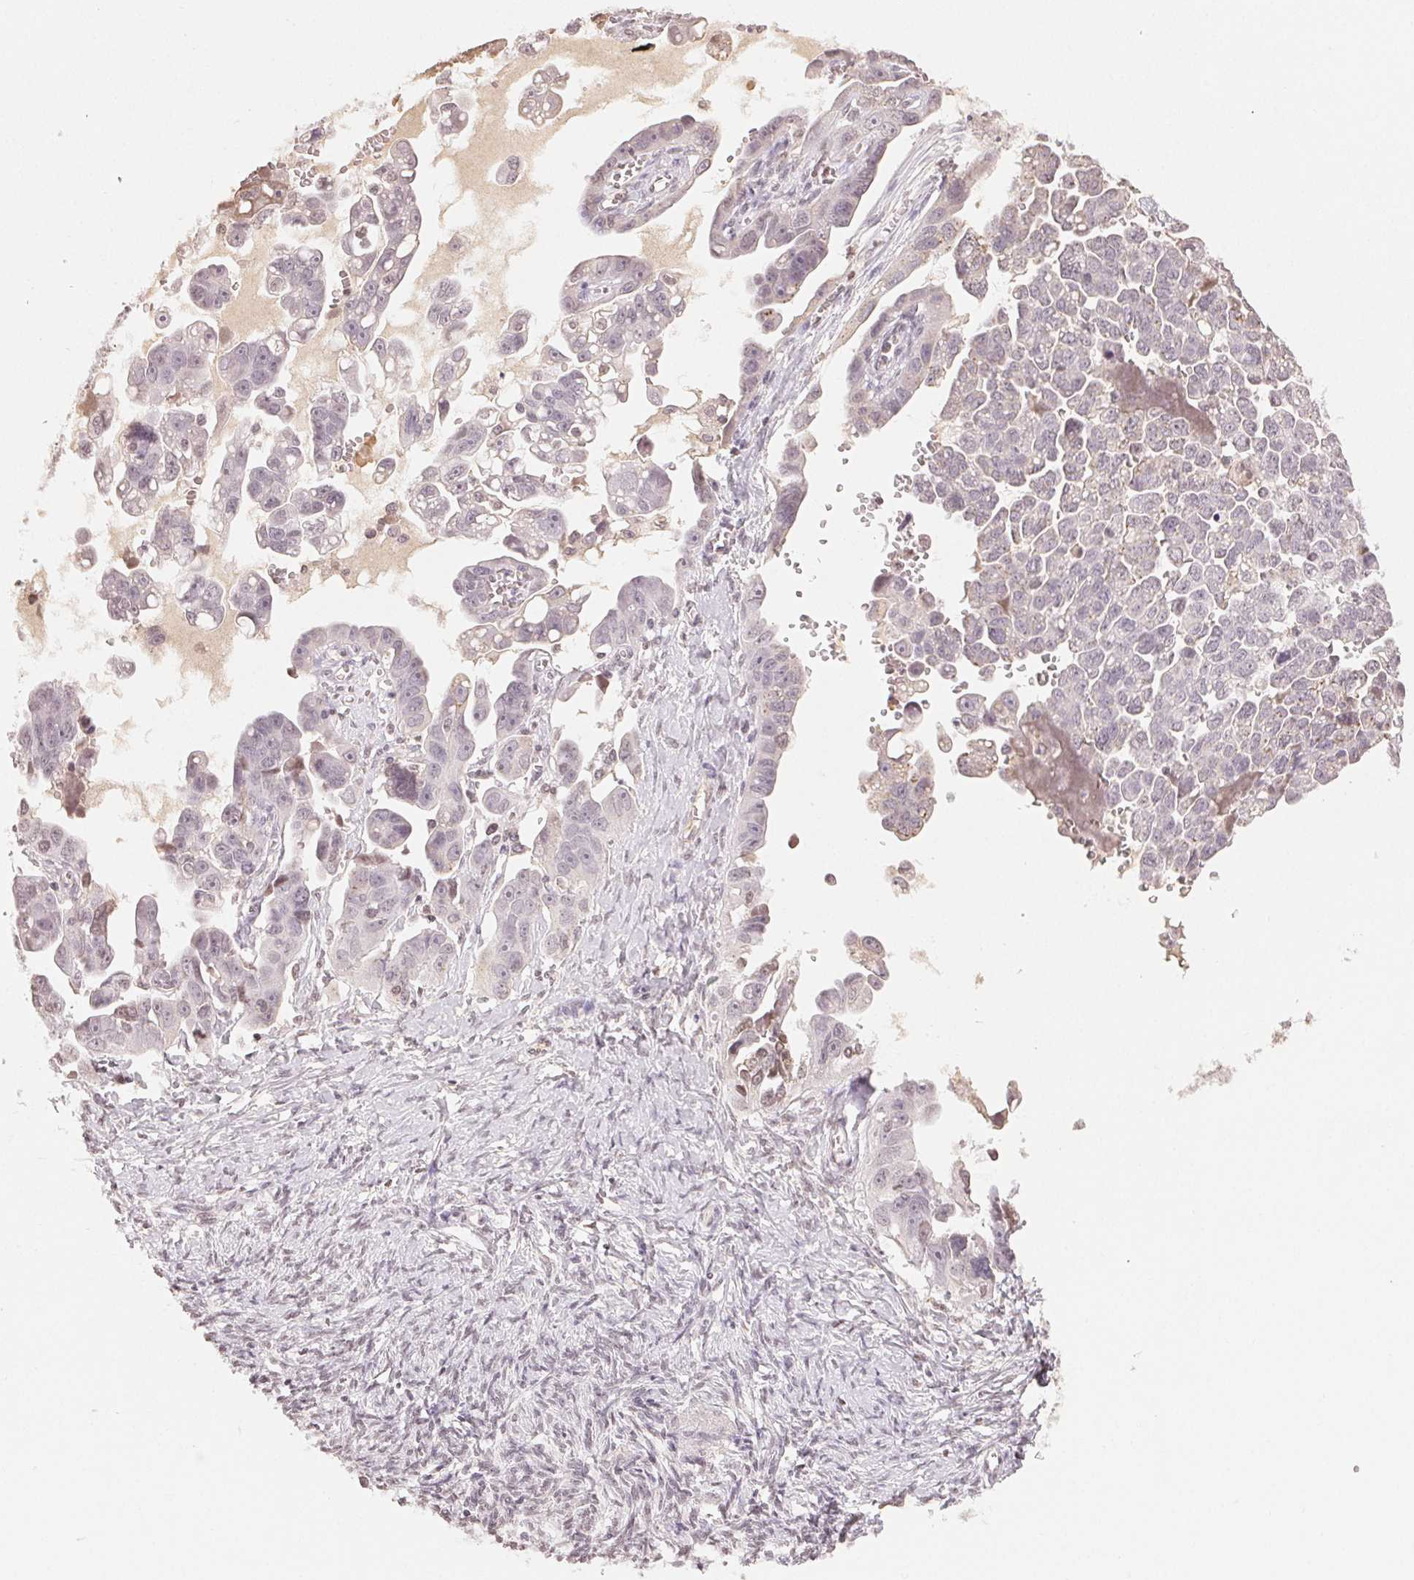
{"staining": {"intensity": "negative", "quantity": "none", "location": "none"}, "tissue": "ovarian cancer", "cell_type": "Tumor cells", "image_type": "cancer", "snomed": [{"axis": "morphology", "description": "Cystadenocarcinoma, serous, NOS"}, {"axis": "topography", "description": "Ovary"}], "caption": "Immunohistochemical staining of serous cystadenocarcinoma (ovarian) displays no significant staining in tumor cells. (DAB (3,3'-diaminobenzidine) immunohistochemistry with hematoxylin counter stain).", "gene": "TBP", "patient": {"sex": "female", "age": 59}}